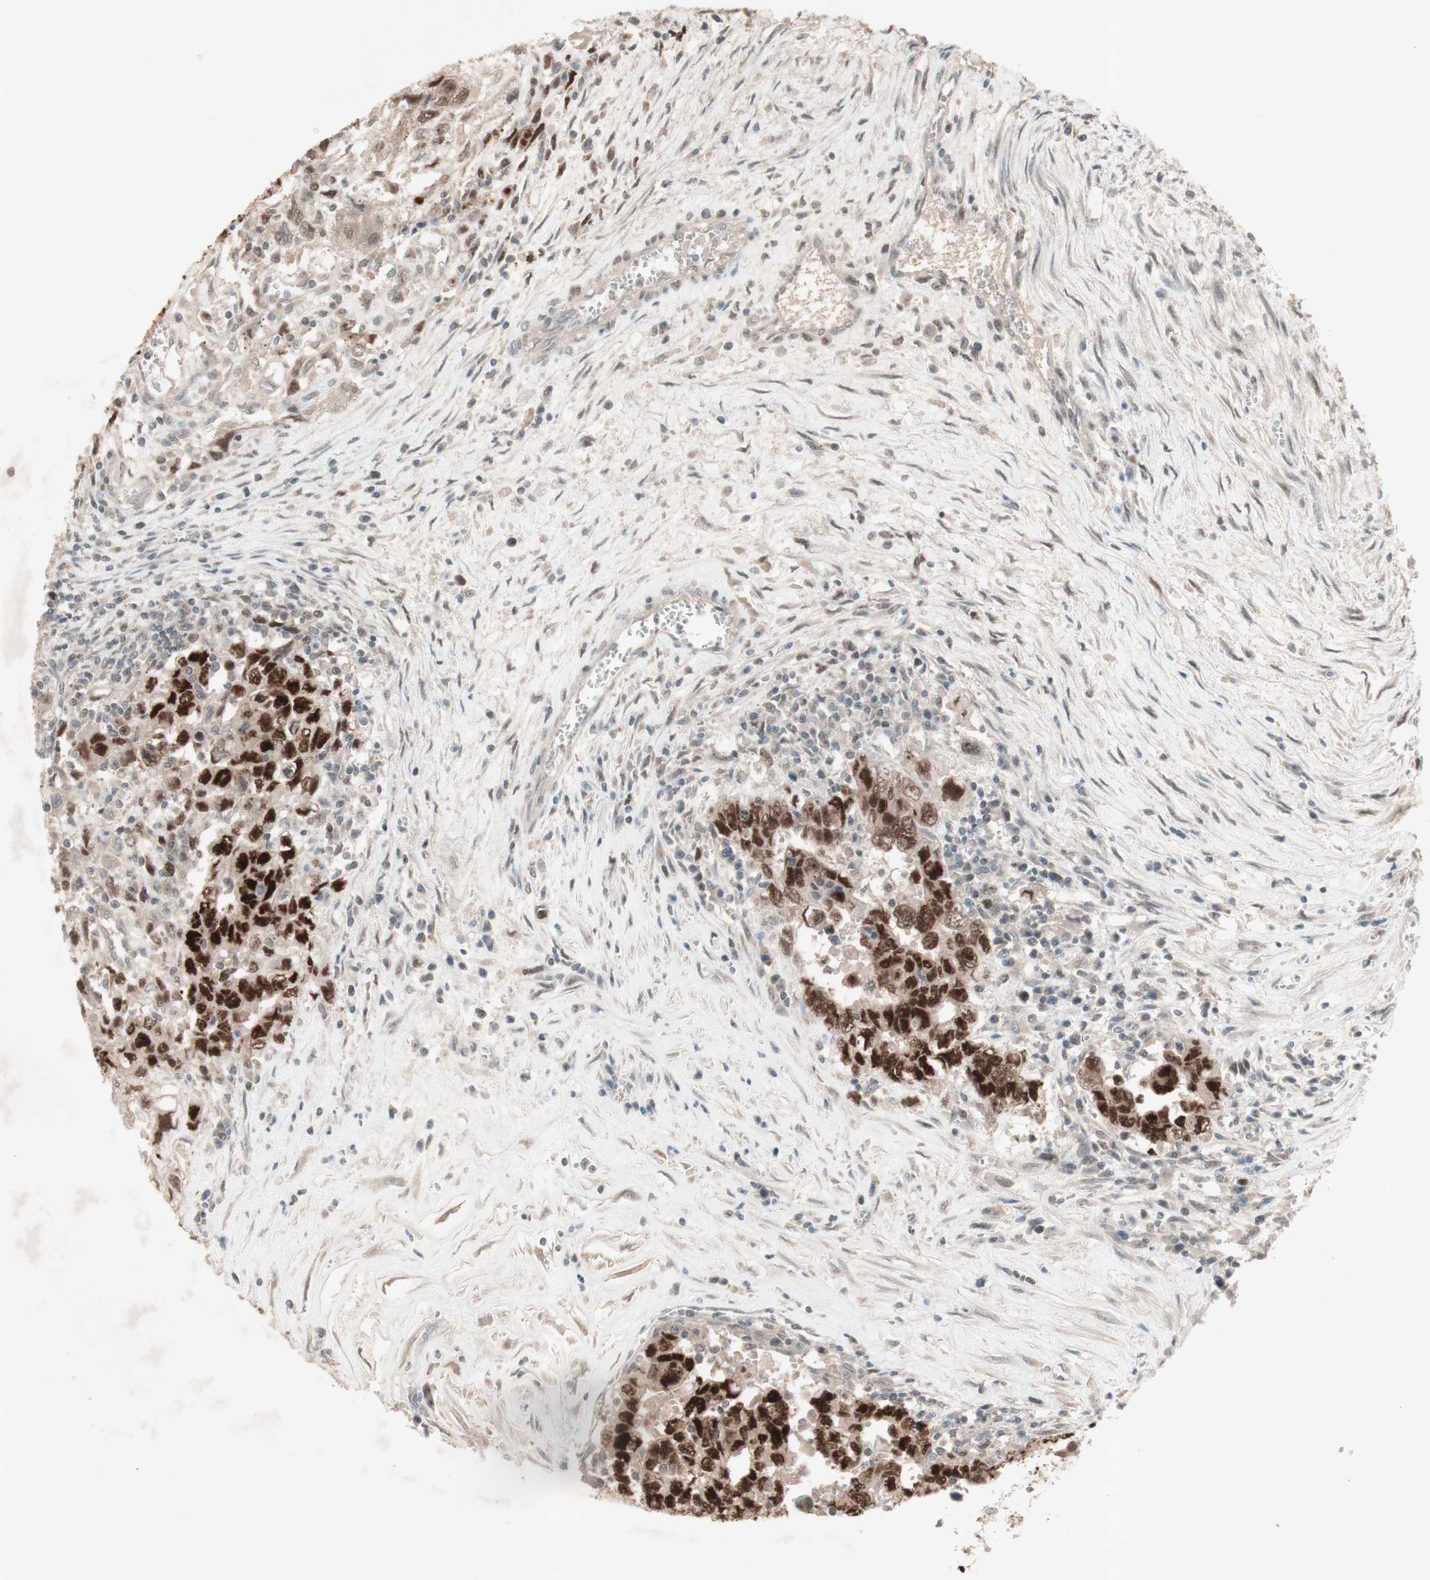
{"staining": {"intensity": "strong", "quantity": ">75%", "location": "cytoplasmic/membranous,nuclear"}, "tissue": "testis cancer", "cell_type": "Tumor cells", "image_type": "cancer", "snomed": [{"axis": "morphology", "description": "Carcinoma, Embryonal, NOS"}, {"axis": "topography", "description": "Testis"}], "caption": "DAB (3,3'-diaminobenzidine) immunohistochemical staining of human embryonal carcinoma (testis) shows strong cytoplasmic/membranous and nuclear protein expression in approximately >75% of tumor cells. Using DAB (3,3'-diaminobenzidine) (brown) and hematoxylin (blue) stains, captured at high magnification using brightfield microscopy.", "gene": "MSH6", "patient": {"sex": "male", "age": 28}}